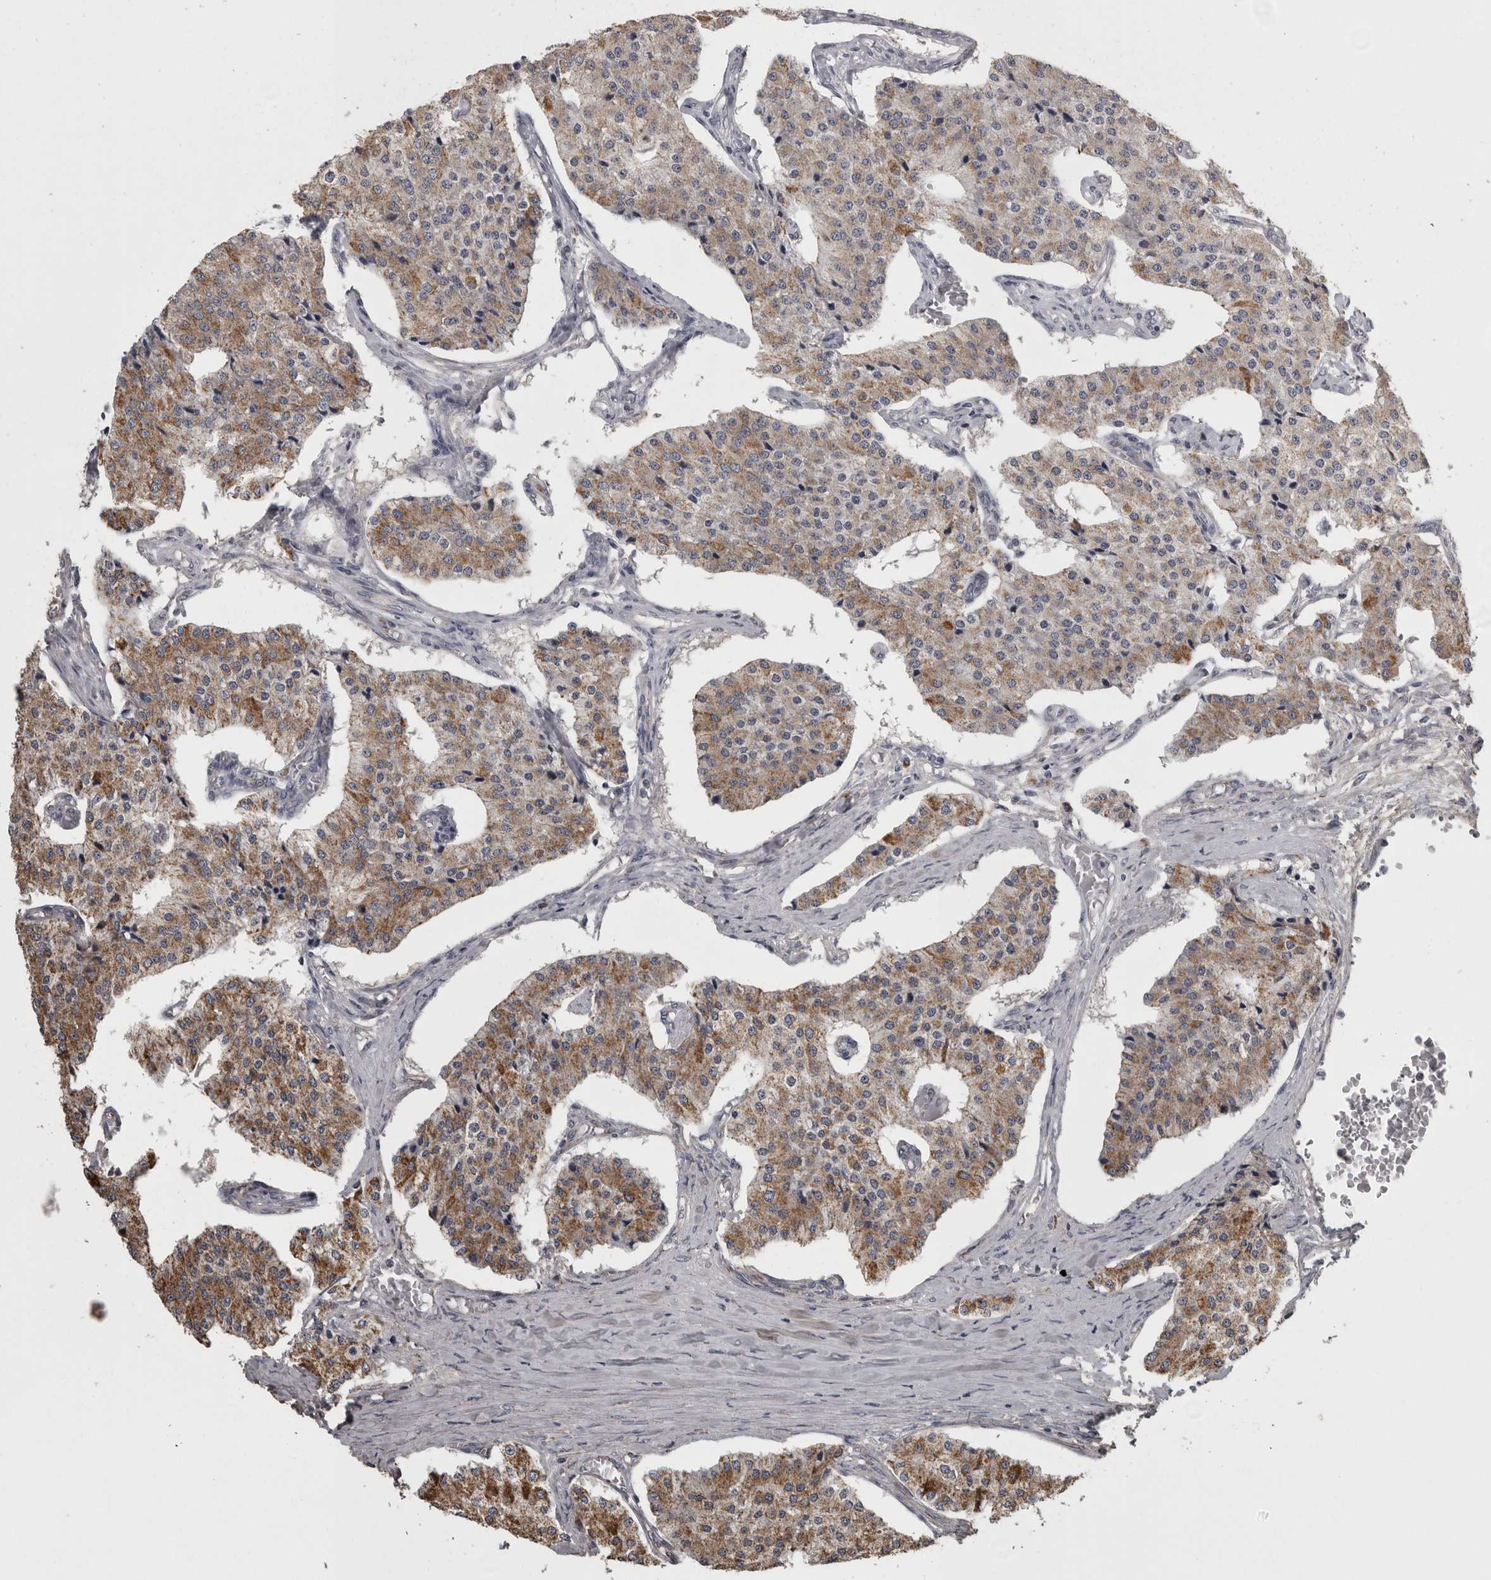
{"staining": {"intensity": "moderate", "quantity": ">75%", "location": "cytoplasmic/membranous"}, "tissue": "carcinoid", "cell_type": "Tumor cells", "image_type": "cancer", "snomed": [{"axis": "morphology", "description": "Carcinoid, malignant, NOS"}, {"axis": "topography", "description": "Colon"}], "caption": "IHC (DAB (3,3'-diaminobenzidine)) staining of human carcinoid demonstrates moderate cytoplasmic/membranous protein positivity in about >75% of tumor cells. Nuclei are stained in blue.", "gene": "FRK", "patient": {"sex": "female", "age": 52}}